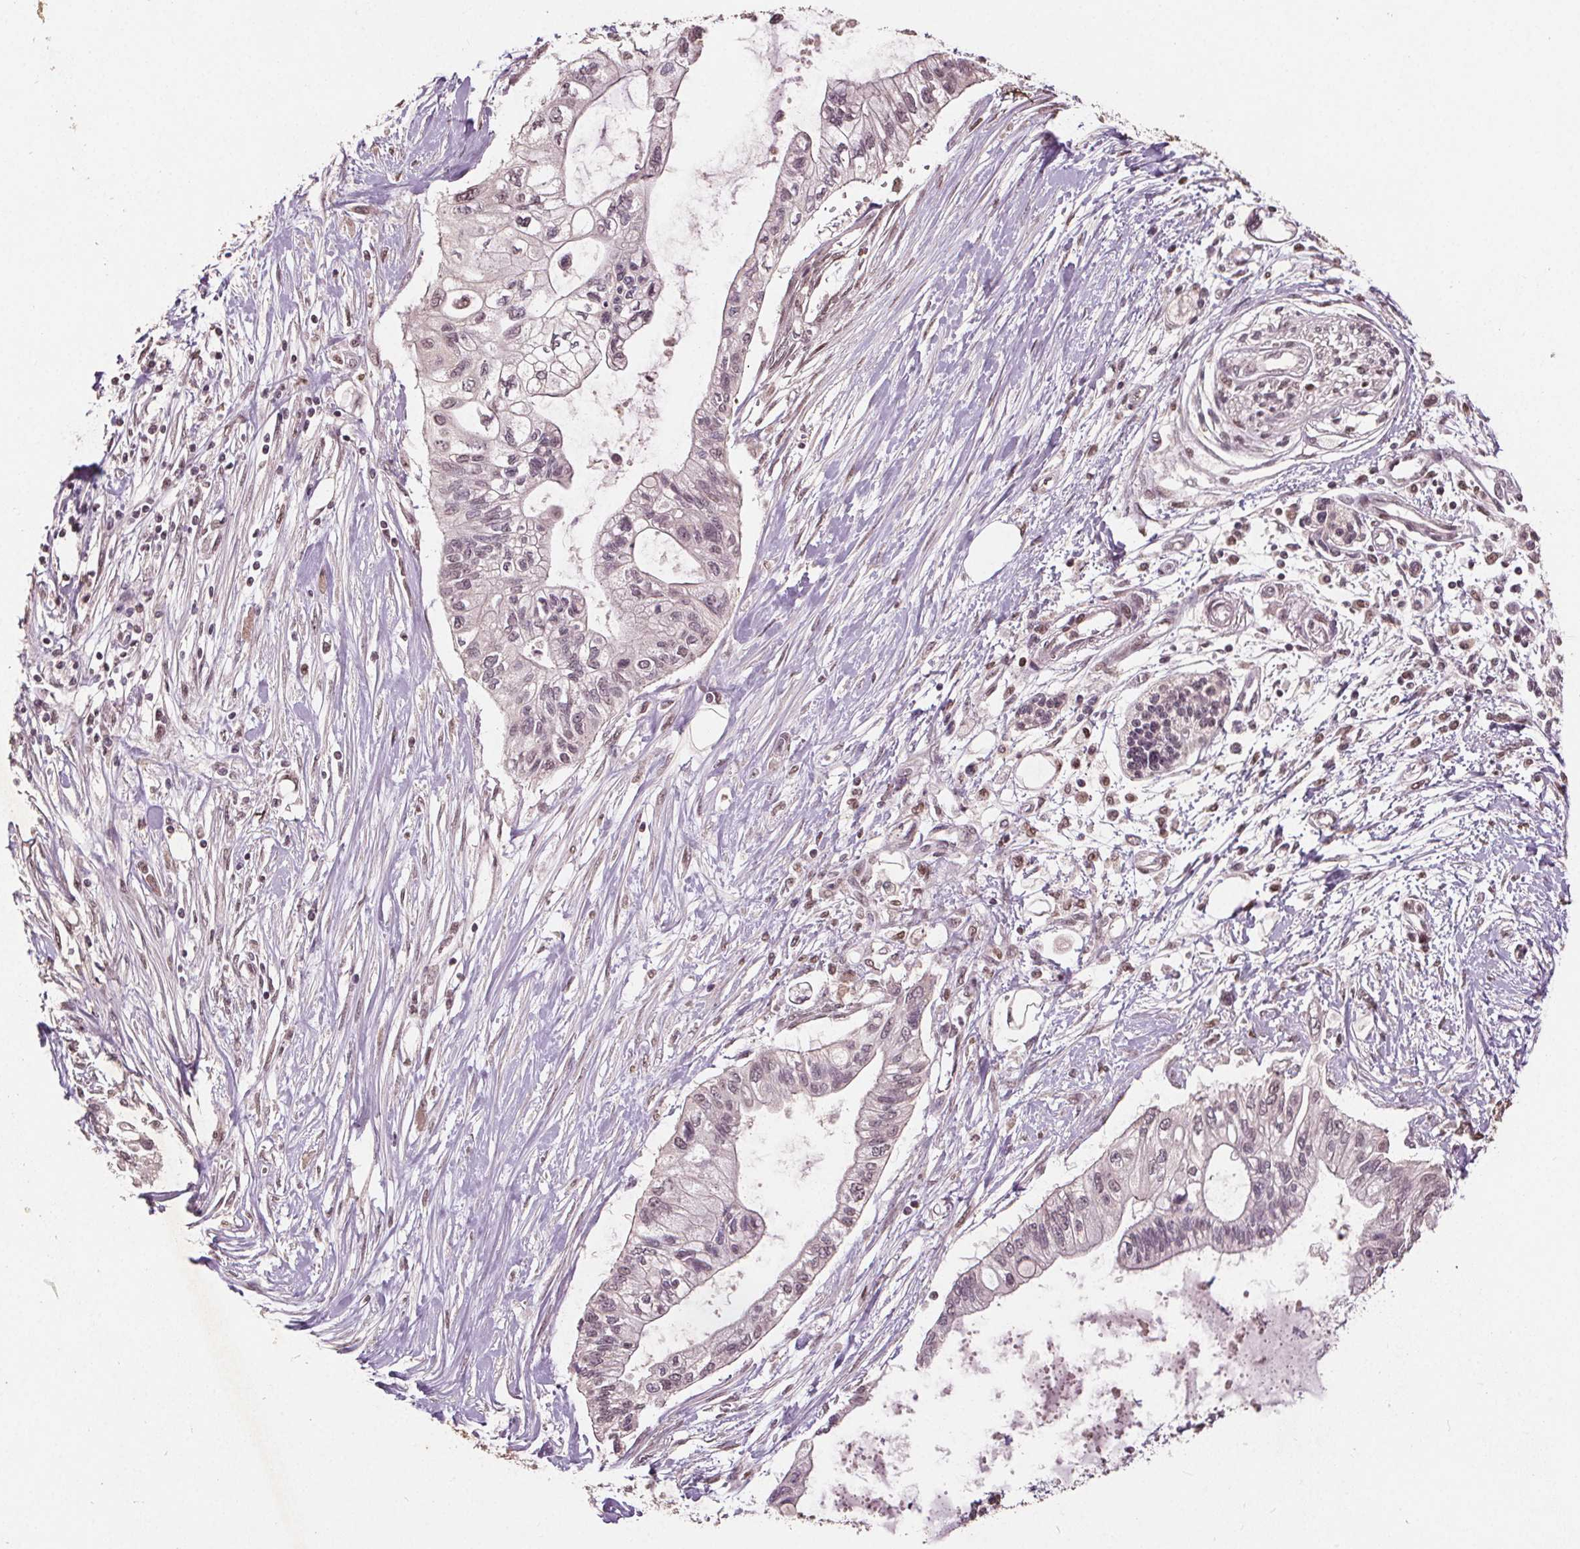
{"staining": {"intensity": "weak", "quantity": "<25%", "location": "nuclear"}, "tissue": "pancreatic cancer", "cell_type": "Tumor cells", "image_type": "cancer", "snomed": [{"axis": "morphology", "description": "Adenocarcinoma, NOS"}, {"axis": "topography", "description": "Pancreas"}], "caption": "Immunohistochemistry (IHC) photomicrograph of human pancreatic adenocarcinoma stained for a protein (brown), which displays no positivity in tumor cells.", "gene": "DNMT3B", "patient": {"sex": "female", "age": 77}}